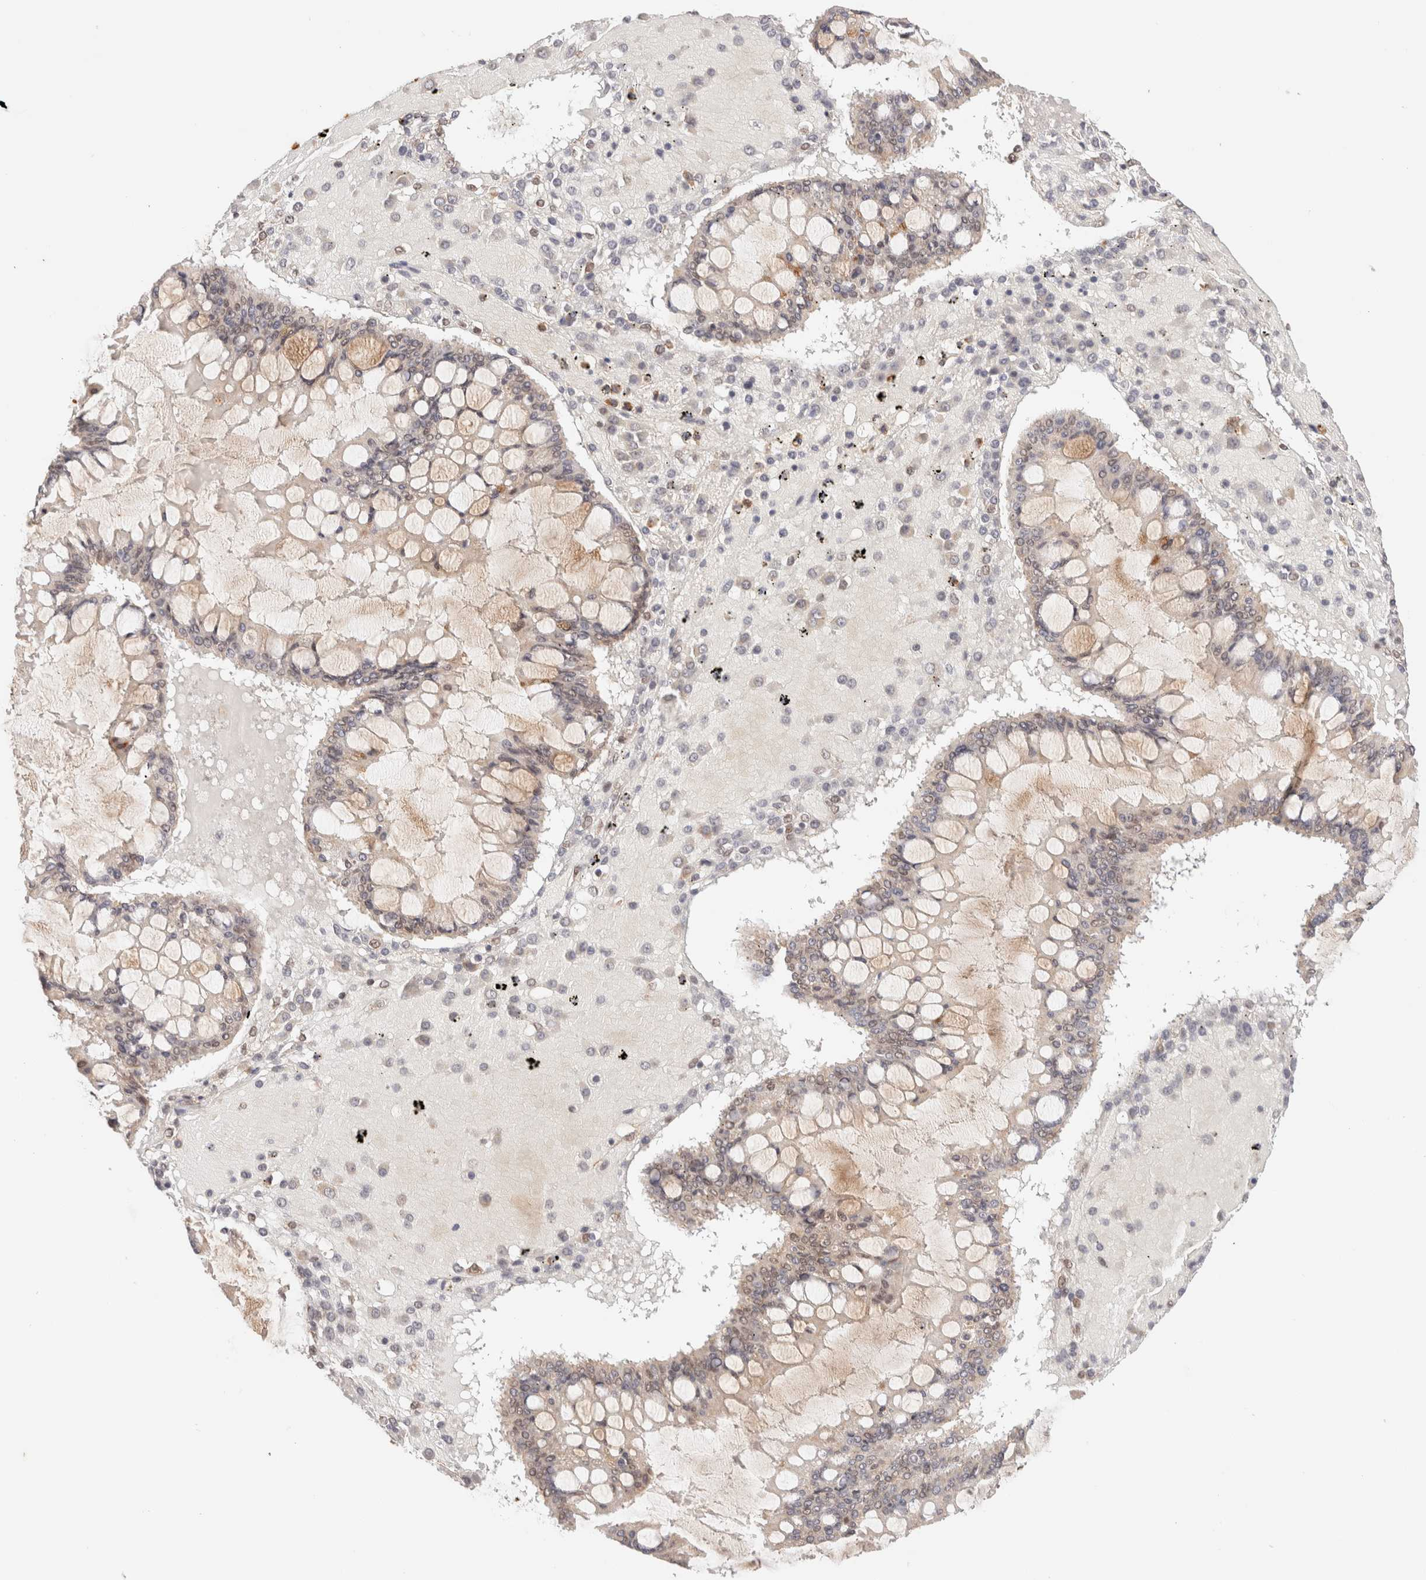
{"staining": {"intensity": "weak", "quantity": "<25%", "location": "cytoplasmic/membranous,nuclear"}, "tissue": "ovarian cancer", "cell_type": "Tumor cells", "image_type": "cancer", "snomed": [{"axis": "morphology", "description": "Cystadenocarcinoma, mucinous, NOS"}, {"axis": "topography", "description": "Ovary"}], "caption": "Immunohistochemistry (IHC) of human ovarian mucinous cystadenocarcinoma exhibits no staining in tumor cells. The staining is performed using DAB brown chromogen with nuclei counter-stained in using hematoxylin.", "gene": "BRPF3", "patient": {"sex": "female", "age": 73}}